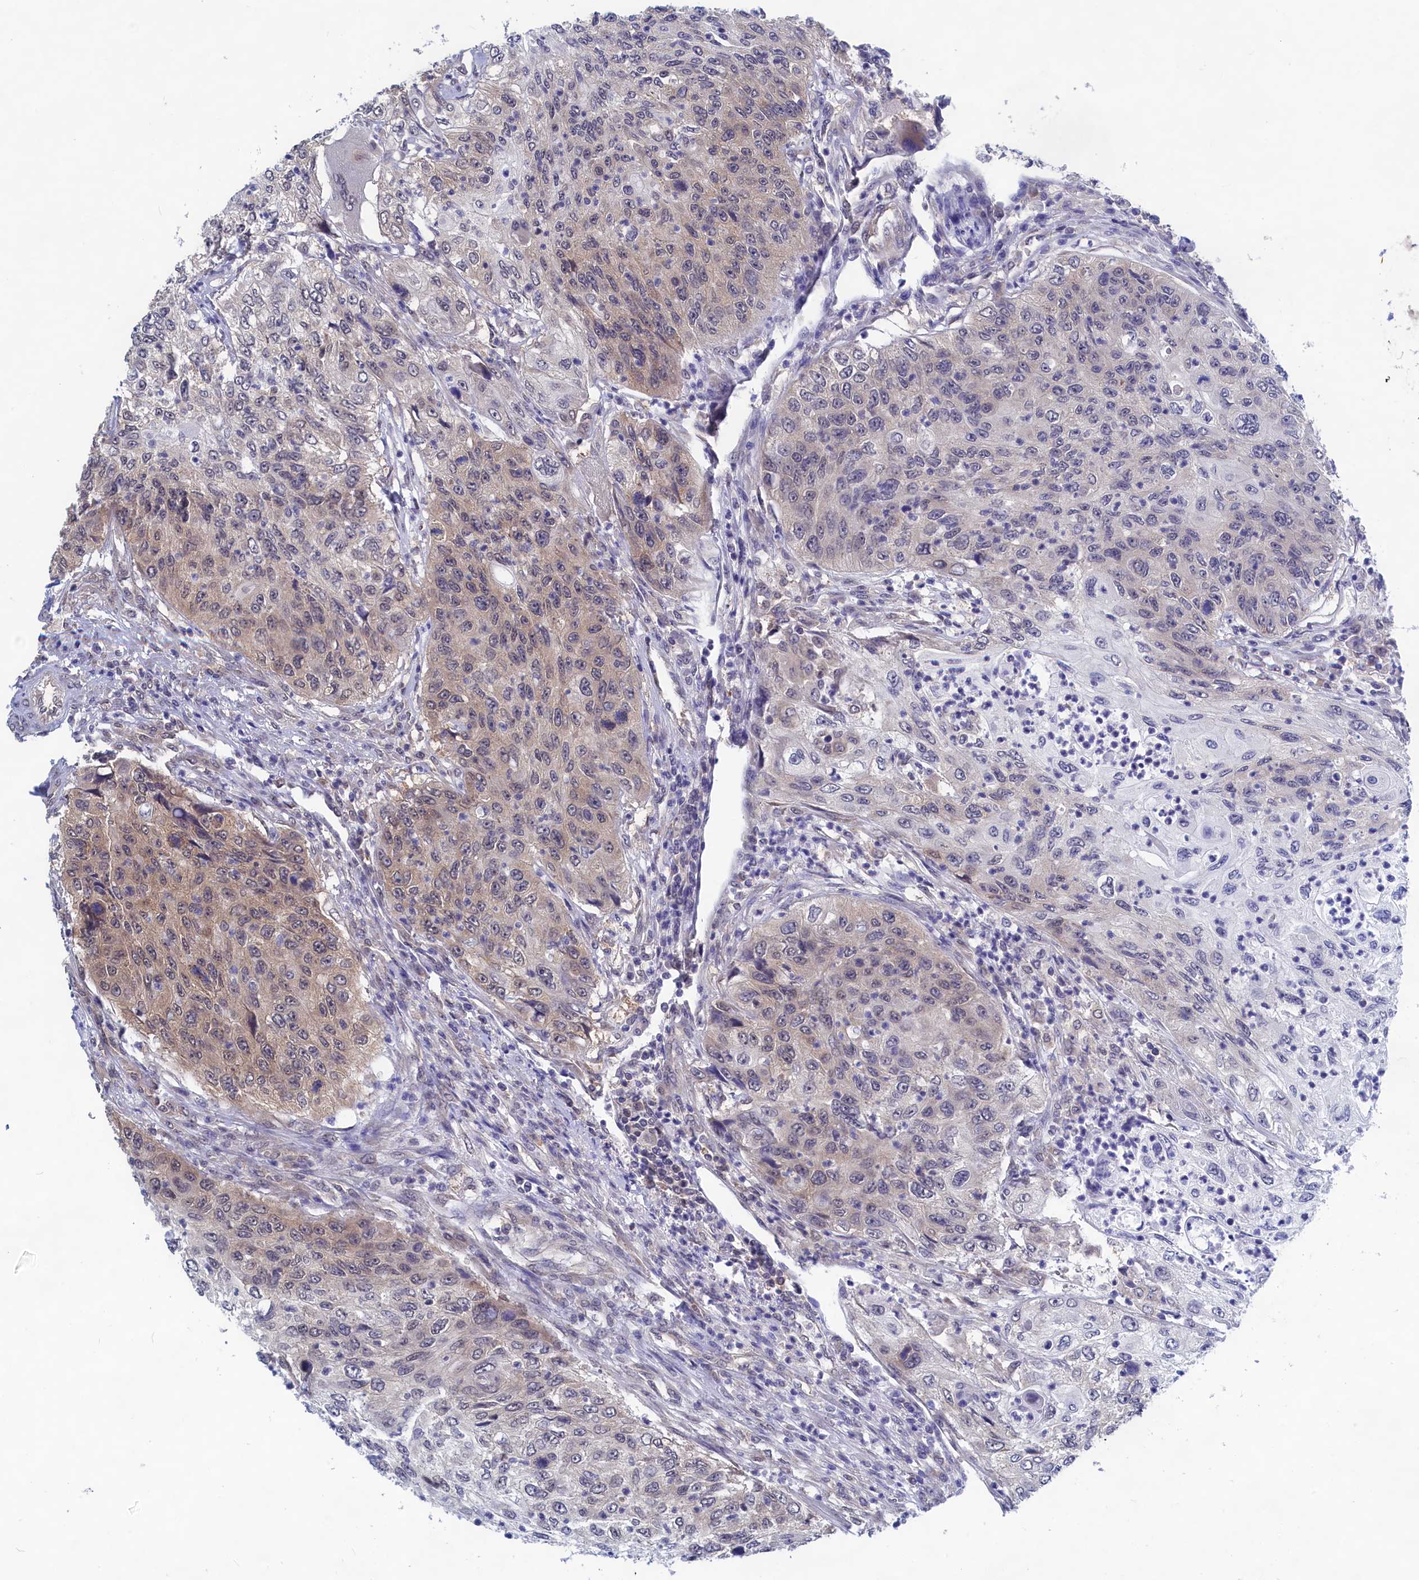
{"staining": {"intensity": "weak", "quantity": "<25%", "location": "cytoplasmic/membranous"}, "tissue": "urothelial cancer", "cell_type": "Tumor cells", "image_type": "cancer", "snomed": [{"axis": "morphology", "description": "Urothelial carcinoma, High grade"}, {"axis": "topography", "description": "Urinary bladder"}], "caption": "Immunohistochemistry (IHC) photomicrograph of human high-grade urothelial carcinoma stained for a protein (brown), which displays no staining in tumor cells. (DAB immunohistochemistry visualized using brightfield microscopy, high magnification).", "gene": "PGP", "patient": {"sex": "female", "age": 60}}